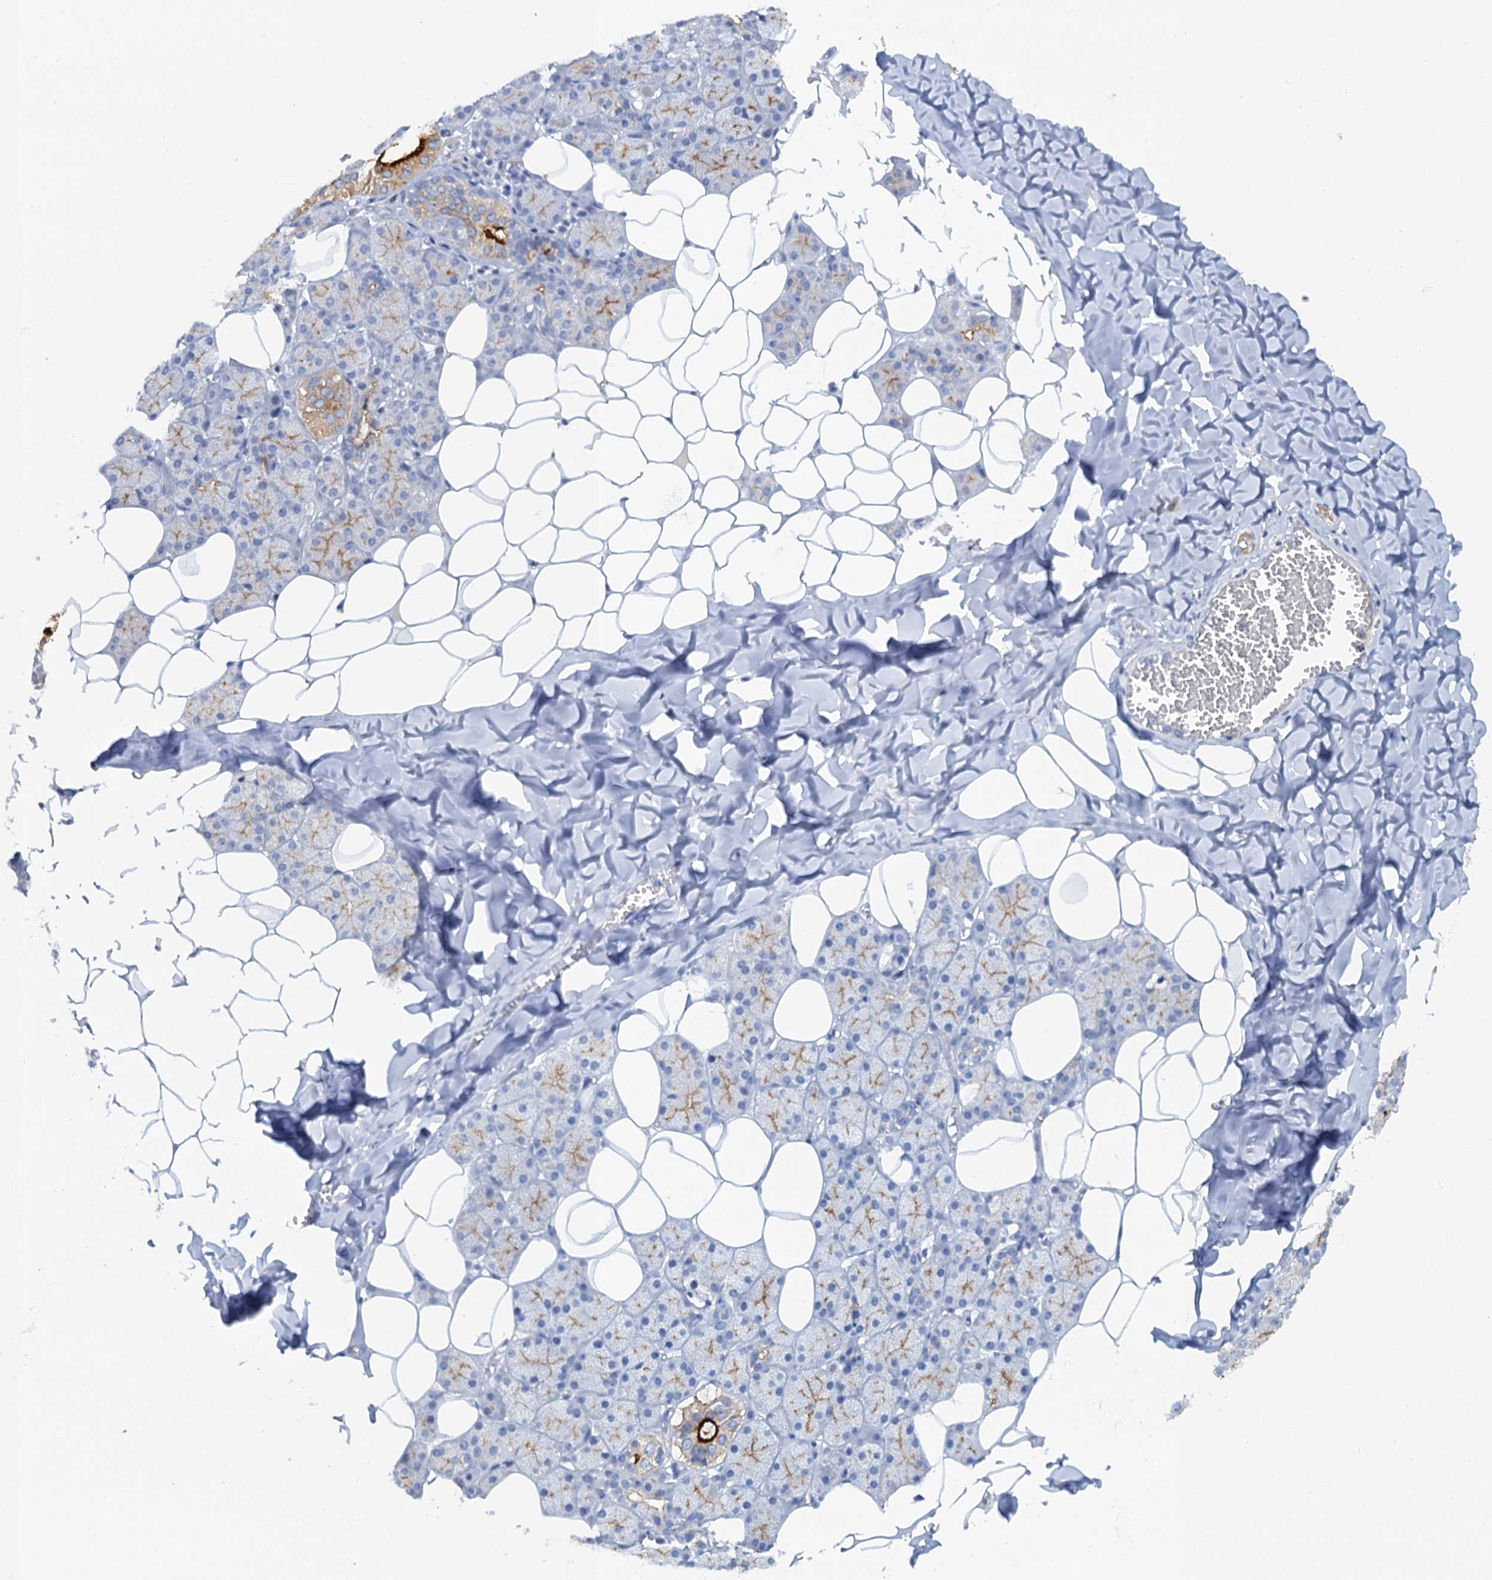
{"staining": {"intensity": "strong", "quantity": "<25%", "location": "cytoplasmic/membranous"}, "tissue": "salivary gland", "cell_type": "Glandular cells", "image_type": "normal", "snomed": [{"axis": "morphology", "description": "Normal tissue, NOS"}, {"axis": "topography", "description": "Salivary gland"}], "caption": "IHC (DAB) staining of benign human salivary gland reveals strong cytoplasmic/membranous protein expression in approximately <25% of glandular cells.", "gene": "PLLP", "patient": {"sex": "female", "age": 33}}